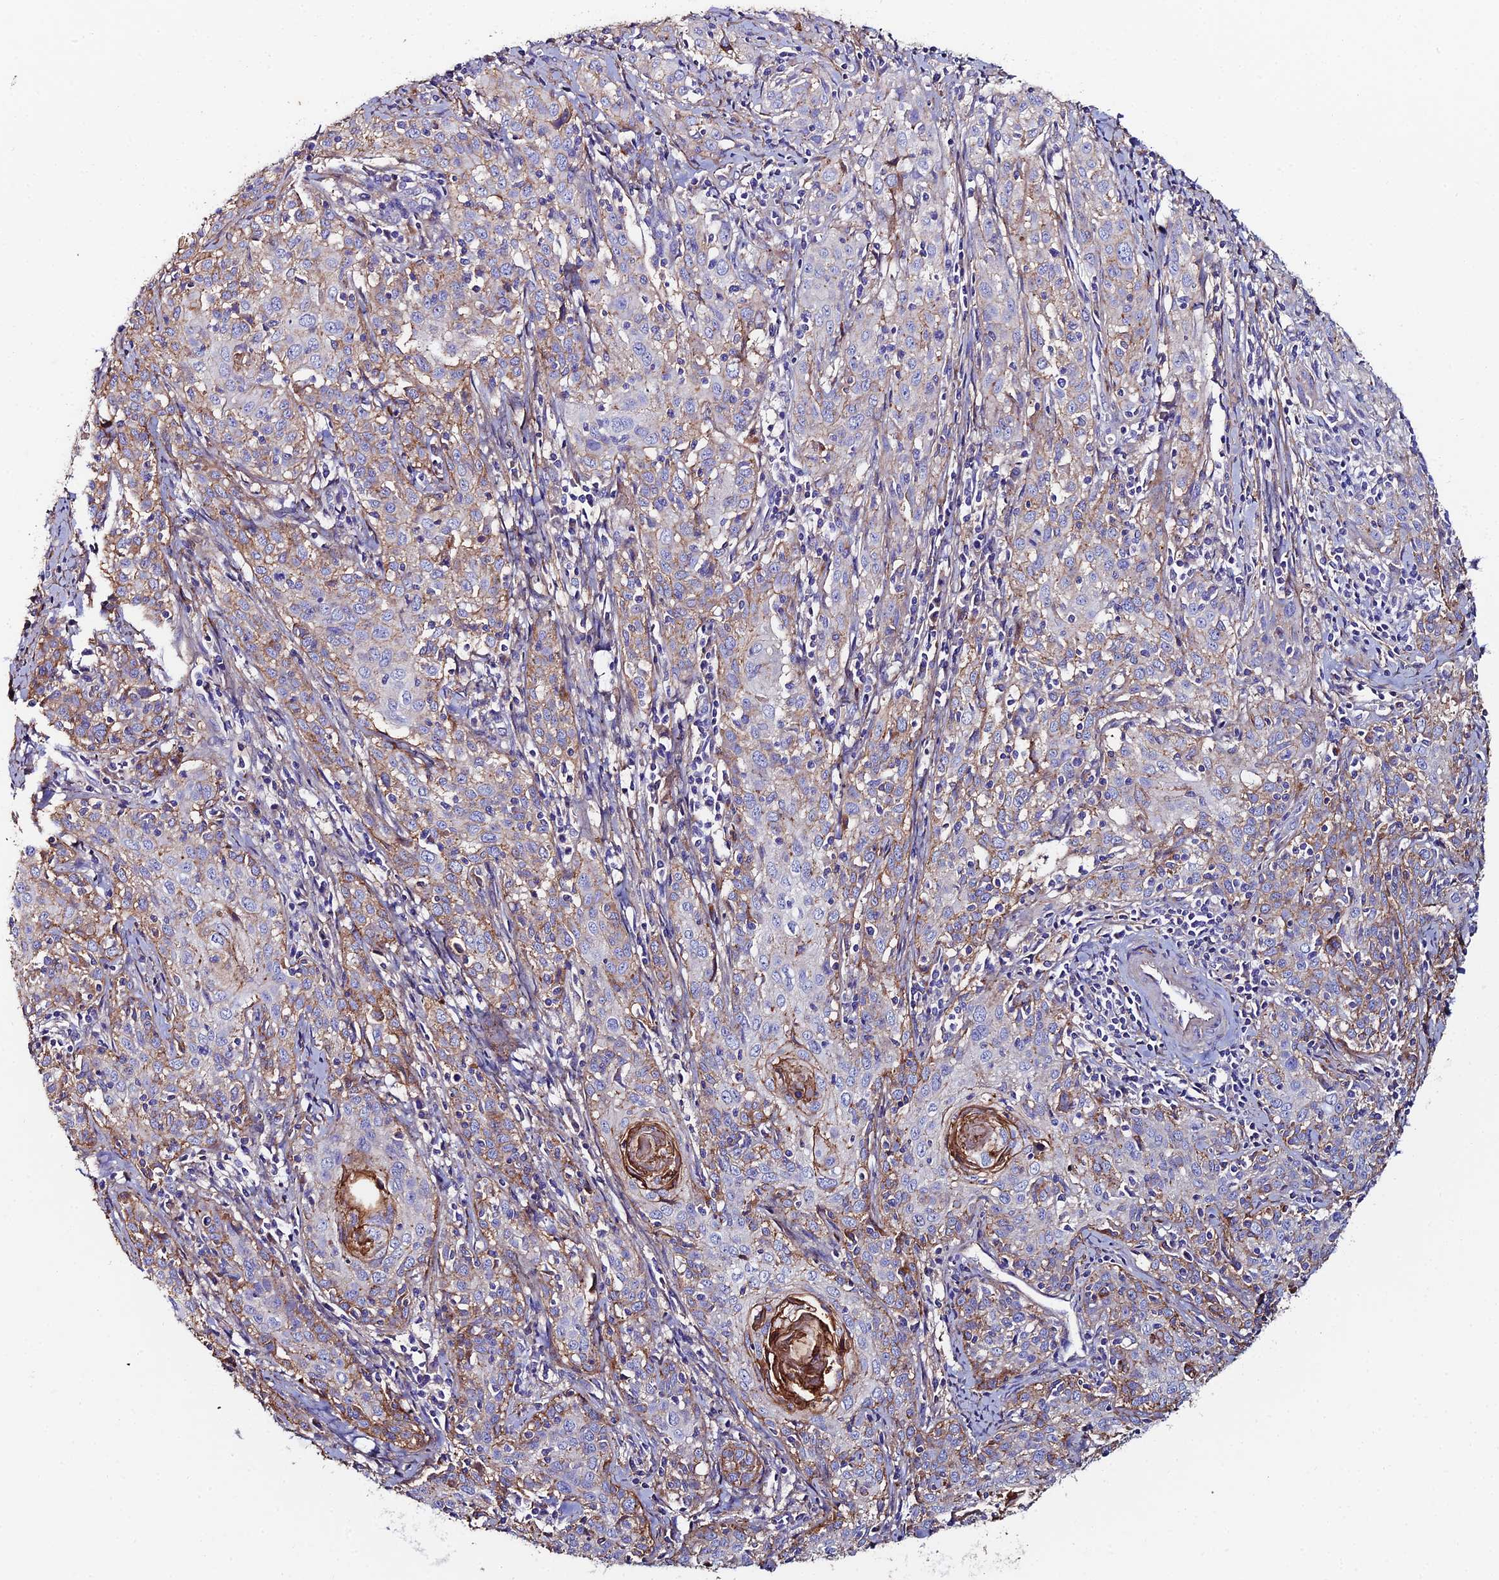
{"staining": {"intensity": "moderate", "quantity": "<25%", "location": "cytoplasmic/membranous"}, "tissue": "cervical cancer", "cell_type": "Tumor cells", "image_type": "cancer", "snomed": [{"axis": "morphology", "description": "Squamous cell carcinoma, NOS"}, {"axis": "topography", "description": "Cervix"}], "caption": "The photomicrograph displays immunohistochemical staining of cervical cancer. There is moderate cytoplasmic/membranous staining is seen in approximately <25% of tumor cells. The staining was performed using DAB (3,3'-diaminobenzidine) to visualize the protein expression in brown, while the nuclei were stained in blue with hematoxylin (Magnification: 20x).", "gene": "C6", "patient": {"sex": "female", "age": 57}}